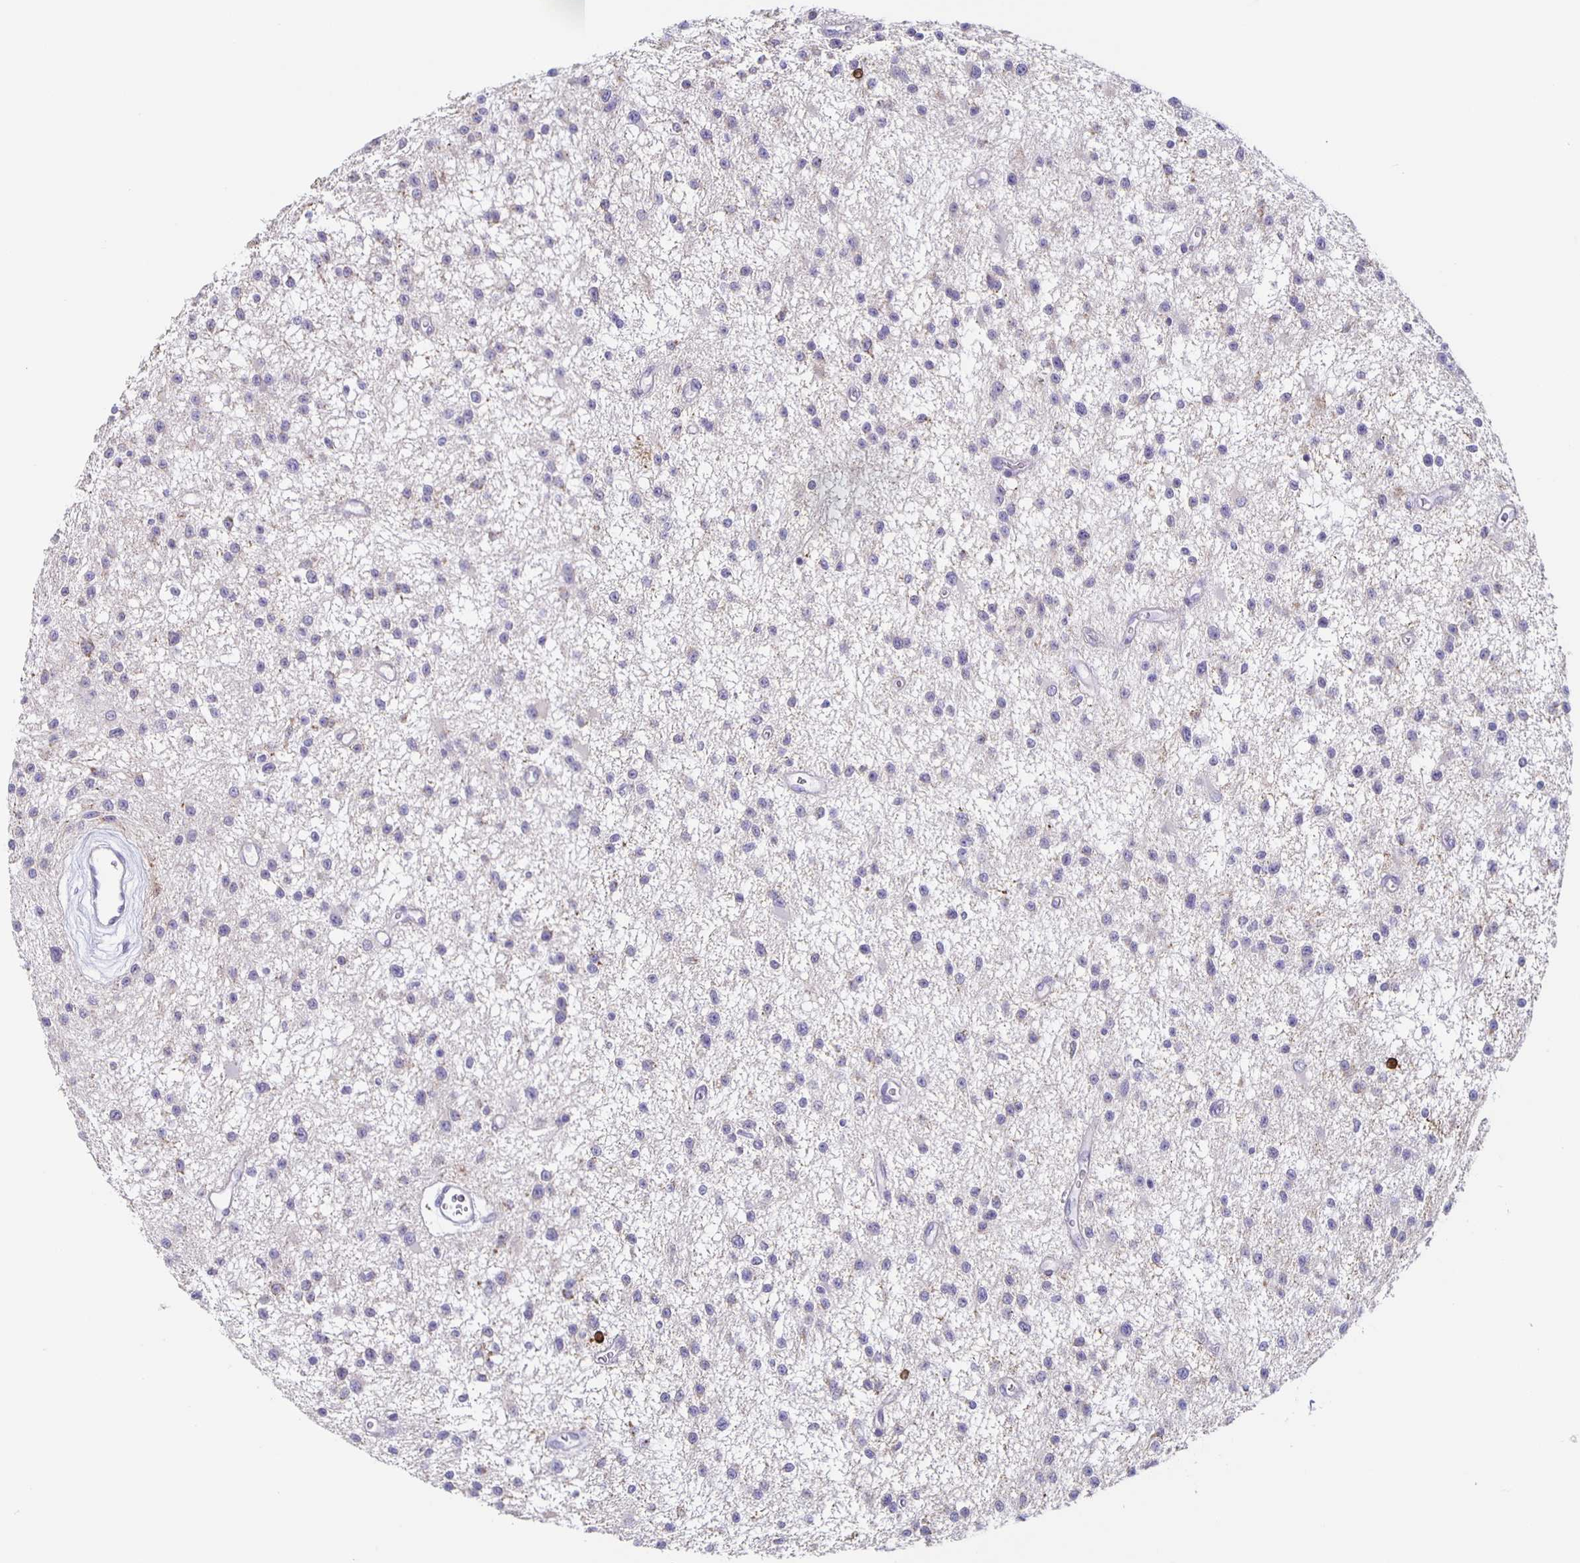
{"staining": {"intensity": "negative", "quantity": "none", "location": "none"}, "tissue": "glioma", "cell_type": "Tumor cells", "image_type": "cancer", "snomed": [{"axis": "morphology", "description": "Glioma, malignant, Low grade"}, {"axis": "topography", "description": "Brain"}], "caption": "Histopathology image shows no significant protein staining in tumor cells of glioma.", "gene": "TPPP", "patient": {"sex": "male", "age": 43}}